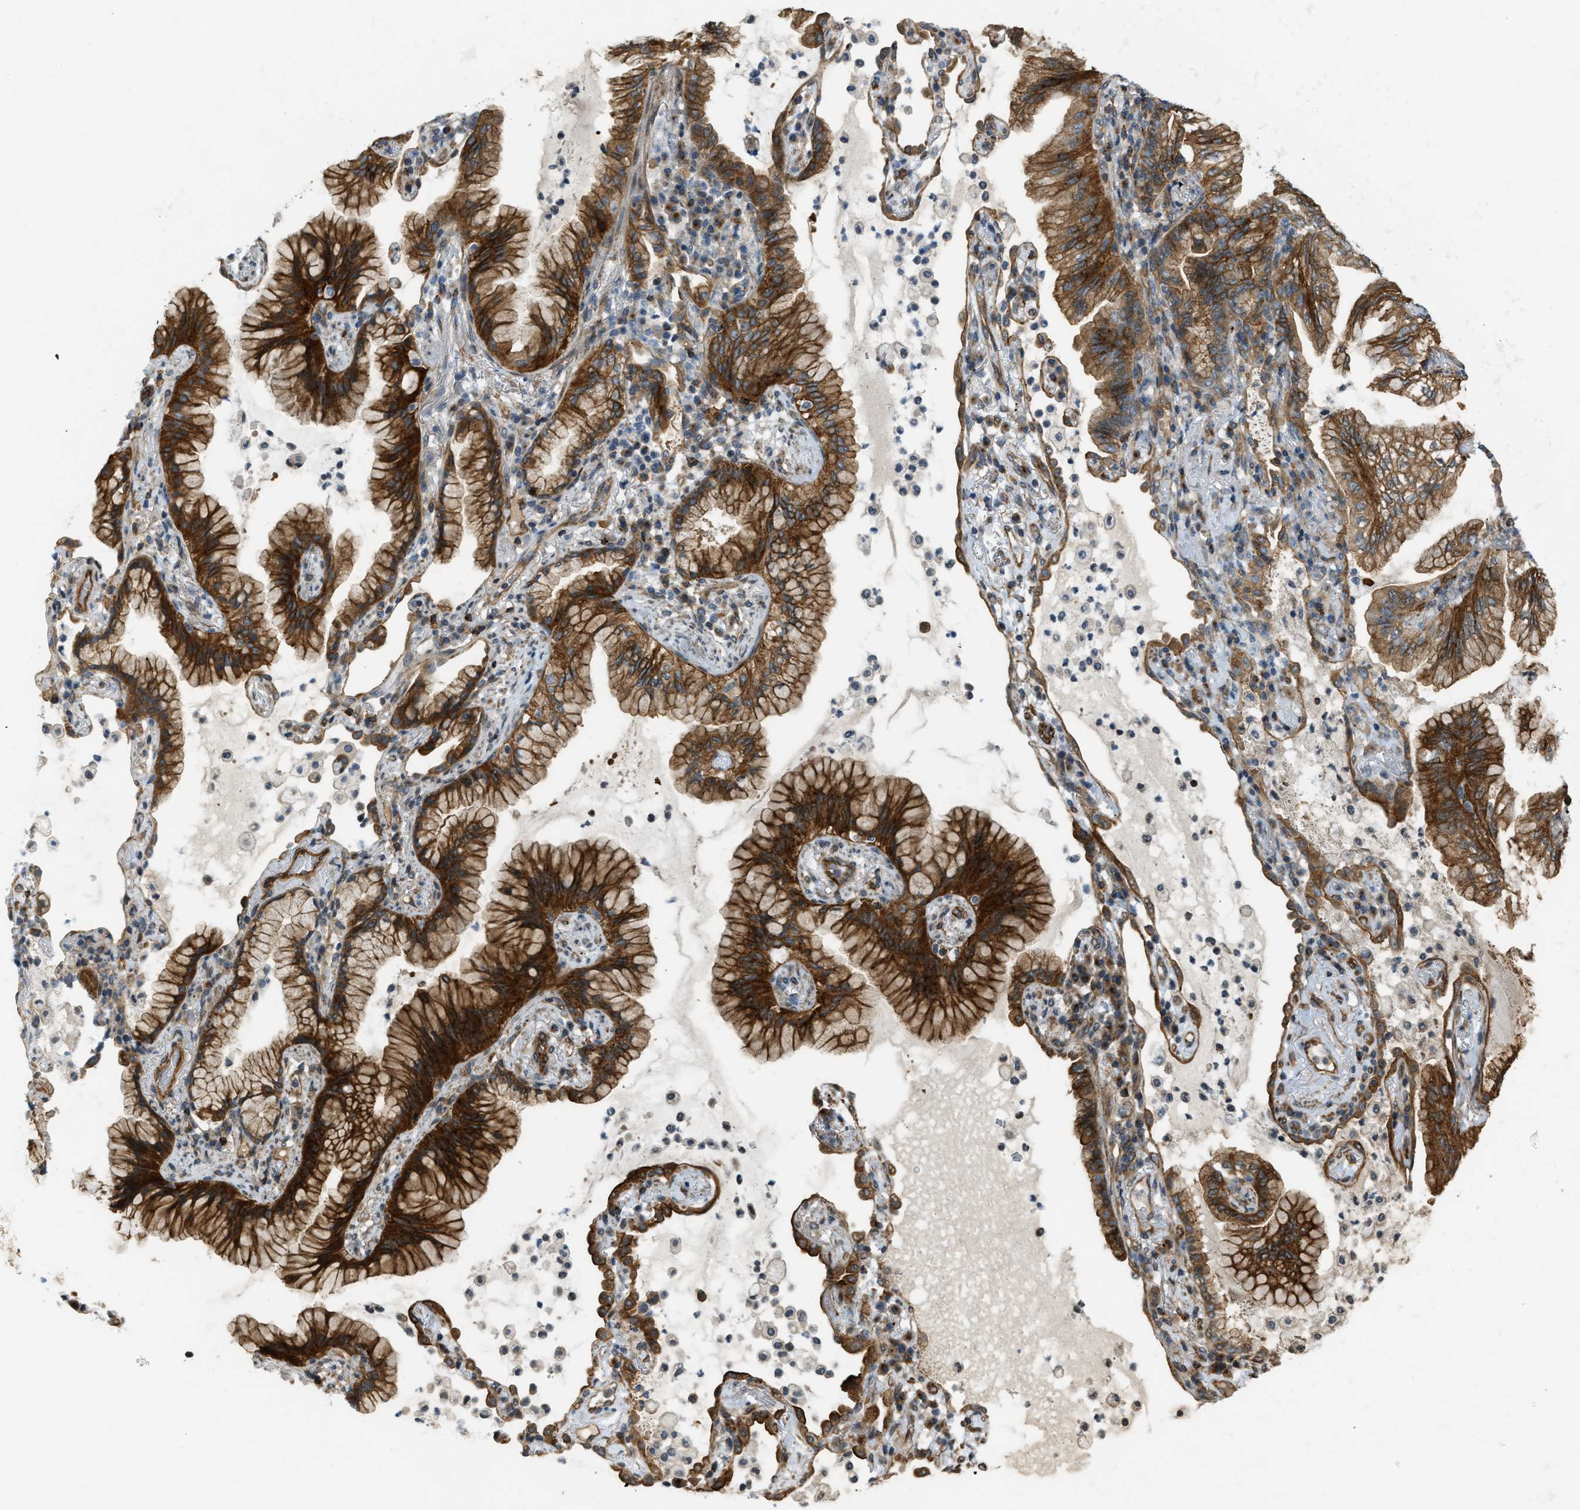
{"staining": {"intensity": "strong", "quantity": ">75%", "location": "cytoplasmic/membranous"}, "tissue": "lung cancer", "cell_type": "Tumor cells", "image_type": "cancer", "snomed": [{"axis": "morphology", "description": "Adenocarcinoma, NOS"}, {"axis": "topography", "description": "Lung"}], "caption": "A high-resolution photomicrograph shows immunohistochemistry (IHC) staining of lung cancer, which reveals strong cytoplasmic/membranous staining in about >75% of tumor cells.", "gene": "KIAA1671", "patient": {"sex": "female", "age": 70}}